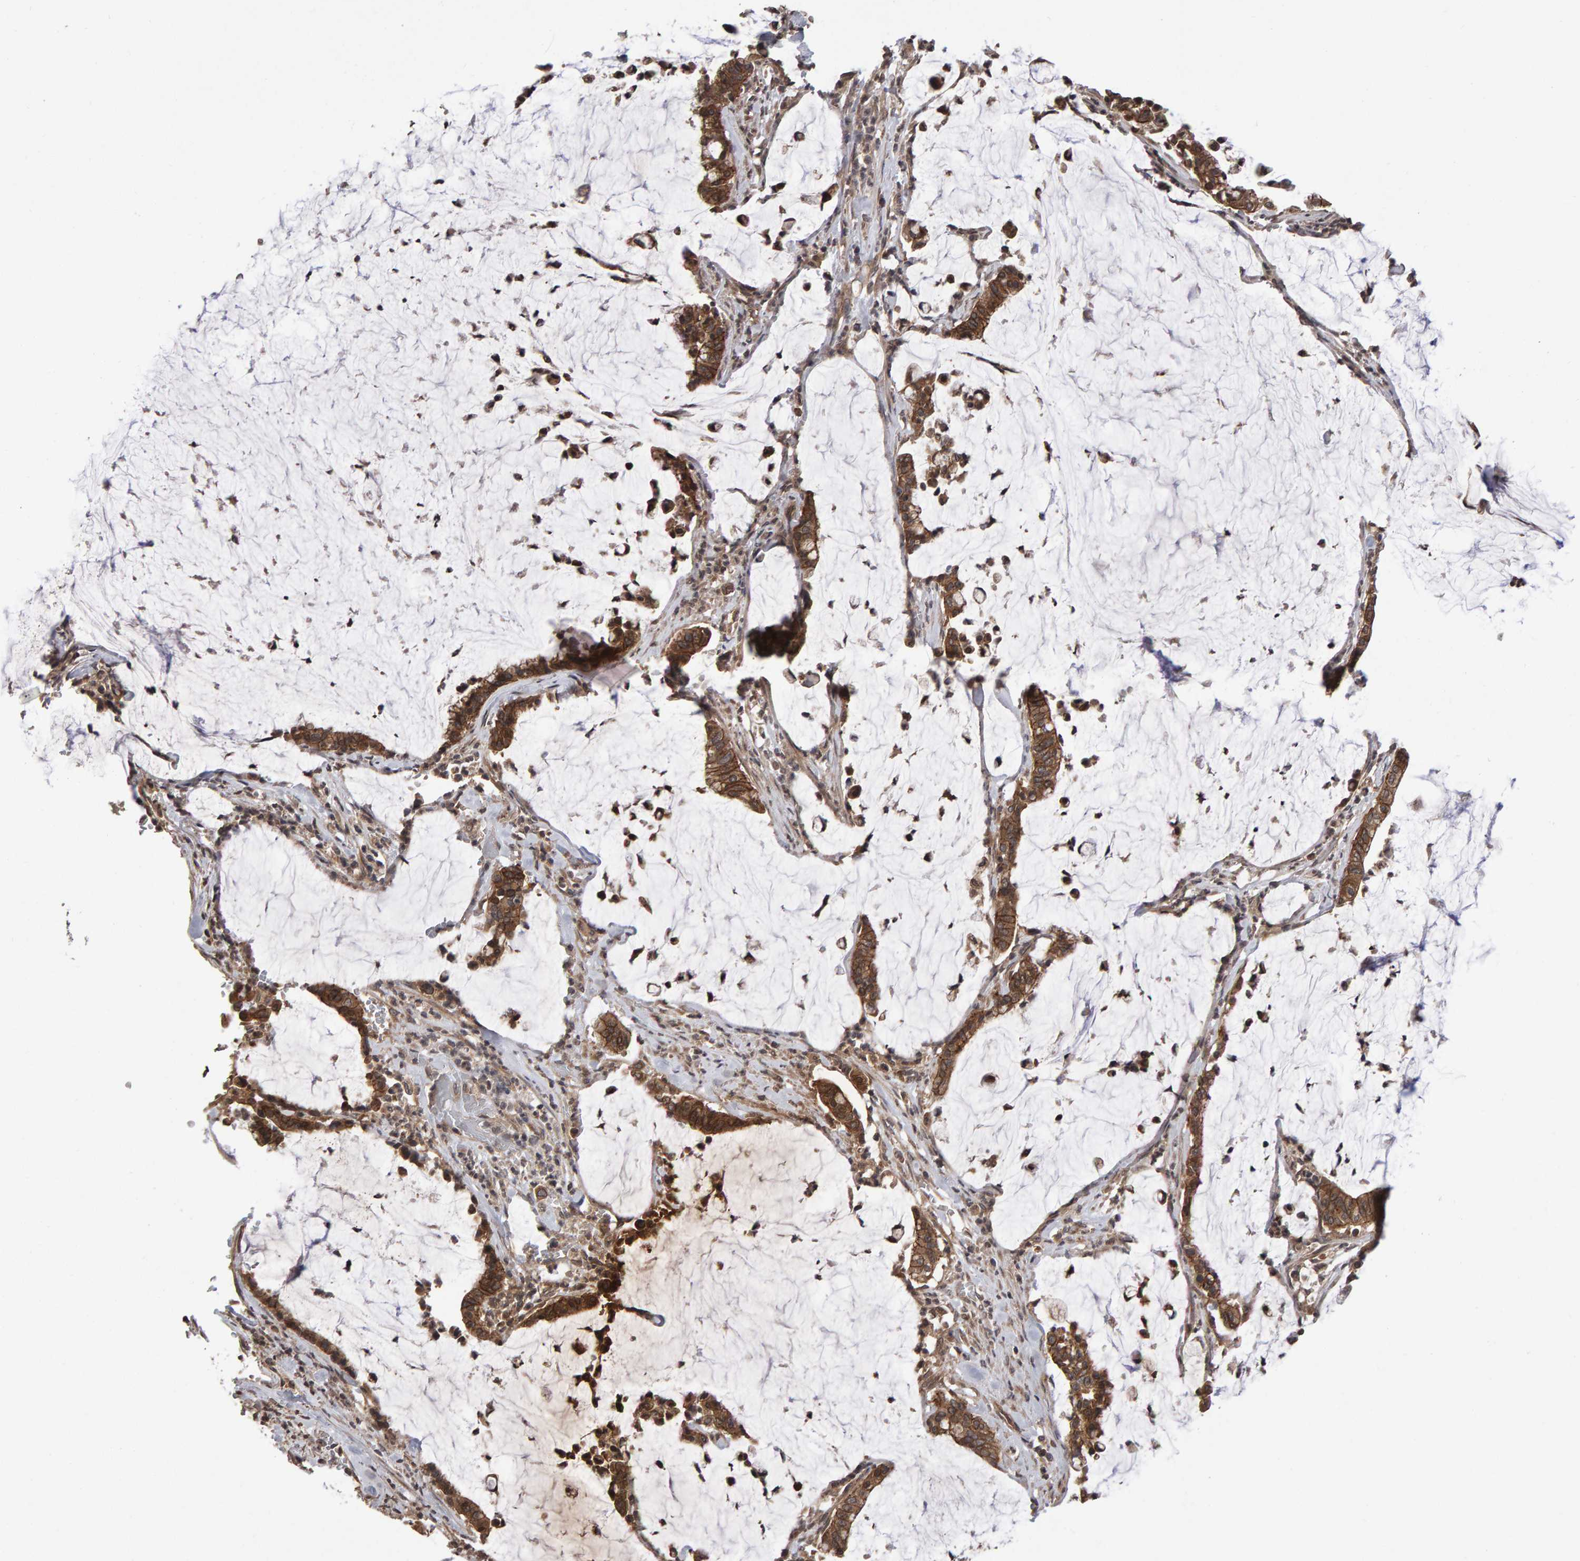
{"staining": {"intensity": "moderate", "quantity": ">75%", "location": "cytoplasmic/membranous"}, "tissue": "pancreatic cancer", "cell_type": "Tumor cells", "image_type": "cancer", "snomed": [{"axis": "morphology", "description": "Adenocarcinoma, NOS"}, {"axis": "topography", "description": "Pancreas"}], "caption": "Moderate cytoplasmic/membranous protein staining is present in about >75% of tumor cells in pancreatic adenocarcinoma. (DAB IHC with brightfield microscopy, high magnification).", "gene": "SCRIB", "patient": {"sex": "male", "age": 41}}